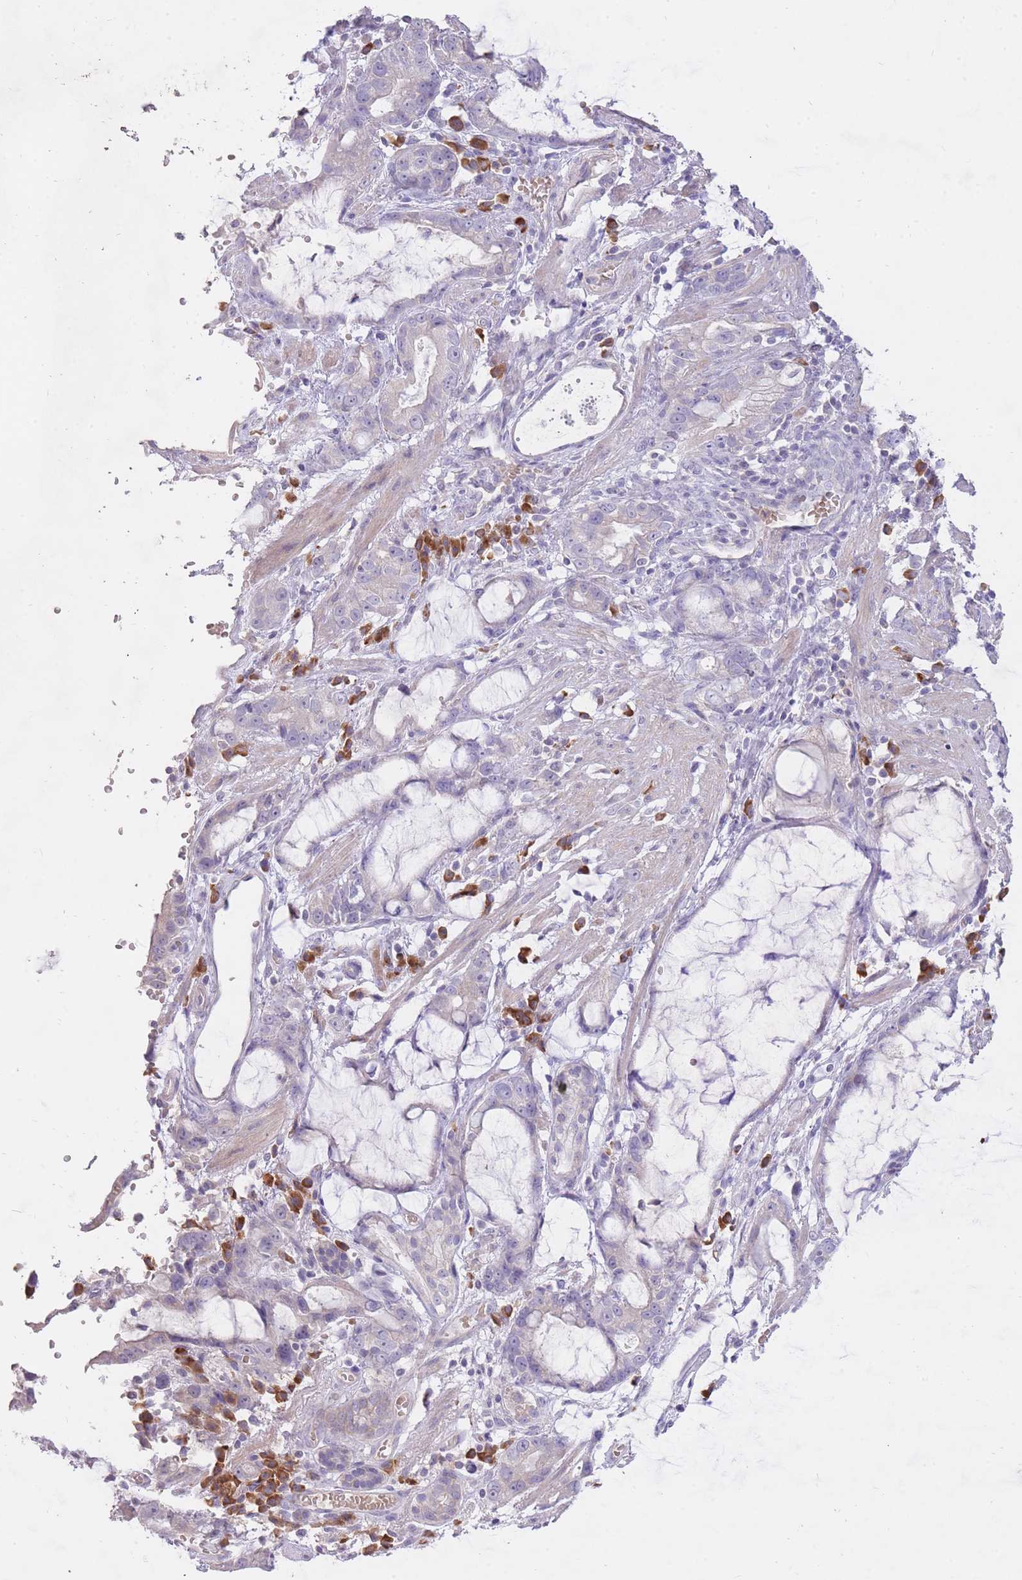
{"staining": {"intensity": "negative", "quantity": "none", "location": "none"}, "tissue": "stomach cancer", "cell_type": "Tumor cells", "image_type": "cancer", "snomed": [{"axis": "morphology", "description": "Adenocarcinoma, NOS"}, {"axis": "topography", "description": "Stomach"}], "caption": "Tumor cells are negative for protein expression in human adenocarcinoma (stomach).", "gene": "FRG2C", "patient": {"sex": "male", "age": 55}}